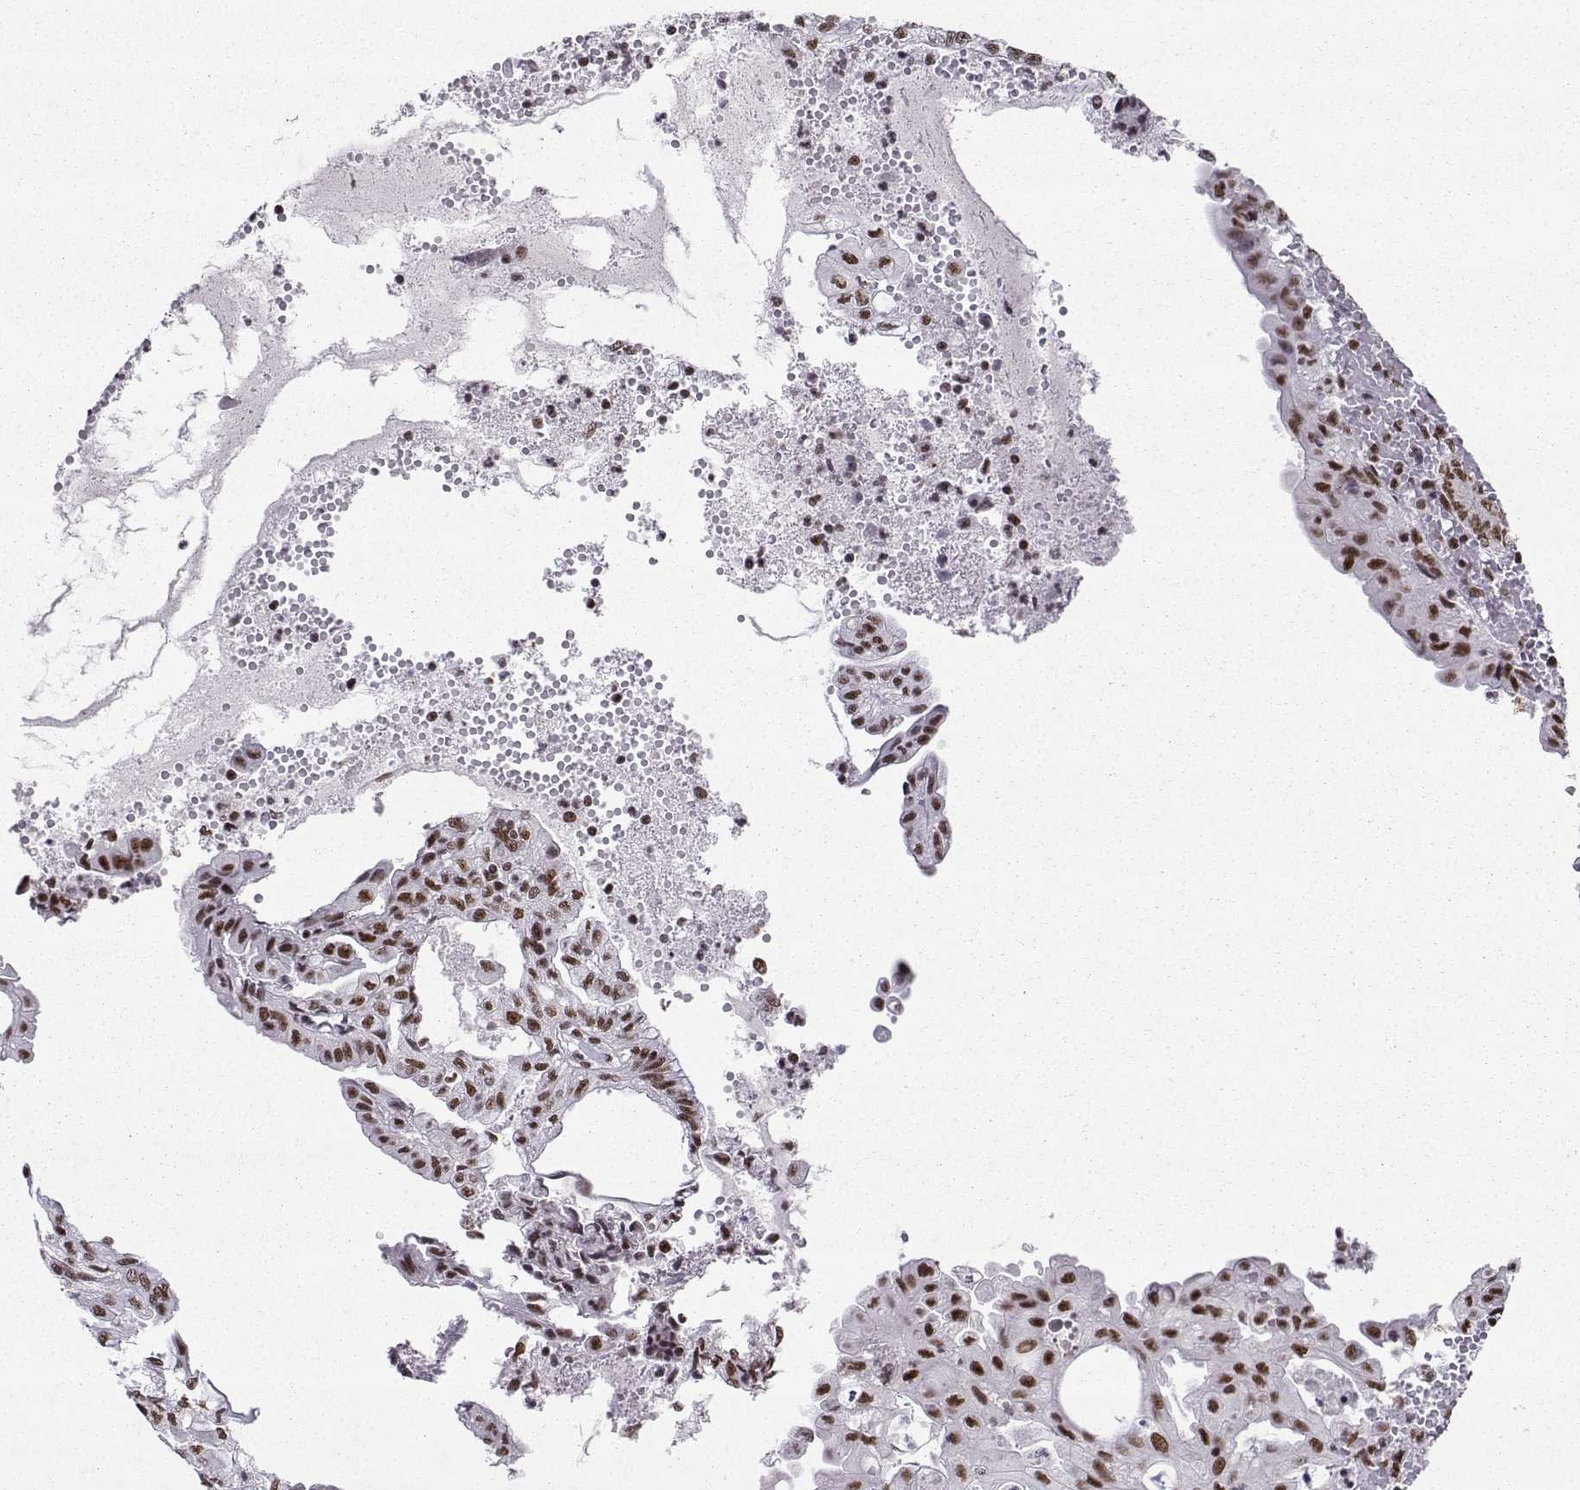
{"staining": {"intensity": "strong", "quantity": "25%-75%", "location": "nuclear"}, "tissue": "endometrial cancer", "cell_type": "Tumor cells", "image_type": "cancer", "snomed": [{"axis": "morphology", "description": "Adenocarcinoma, NOS"}, {"axis": "topography", "description": "Endometrium"}], "caption": "Protein positivity by IHC exhibits strong nuclear positivity in approximately 25%-75% of tumor cells in endometrial adenocarcinoma. The protein is shown in brown color, while the nuclei are stained blue.", "gene": "SNRPB2", "patient": {"sex": "female", "age": 68}}